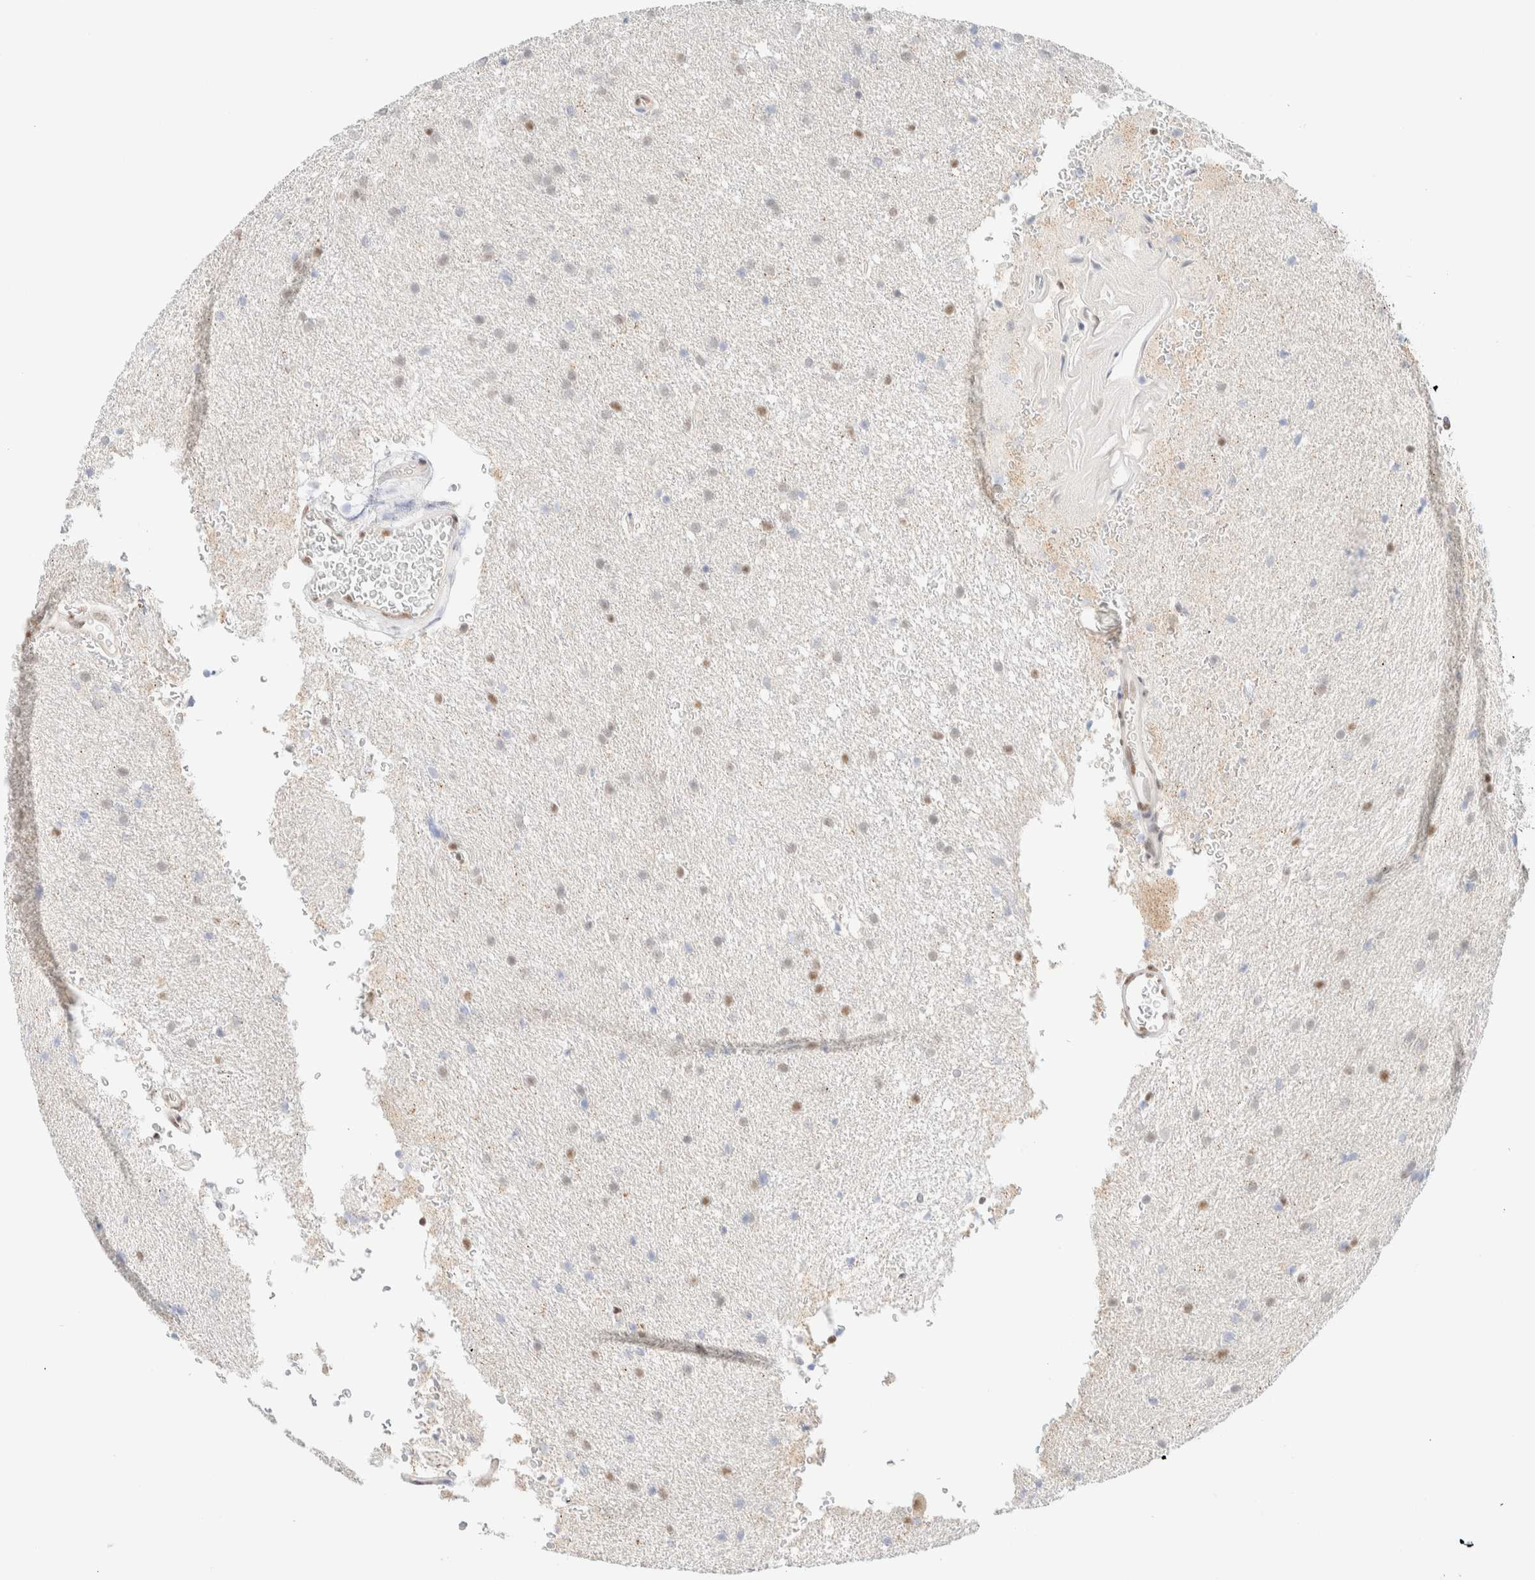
{"staining": {"intensity": "moderate", "quantity": "<25%", "location": "nuclear"}, "tissue": "glioma", "cell_type": "Tumor cells", "image_type": "cancer", "snomed": [{"axis": "morphology", "description": "Glioma, malignant, Low grade"}, {"axis": "topography", "description": "Brain"}], "caption": "Protein staining shows moderate nuclear expression in about <25% of tumor cells in glioma.", "gene": "PYGO2", "patient": {"sex": "female", "age": 37}}